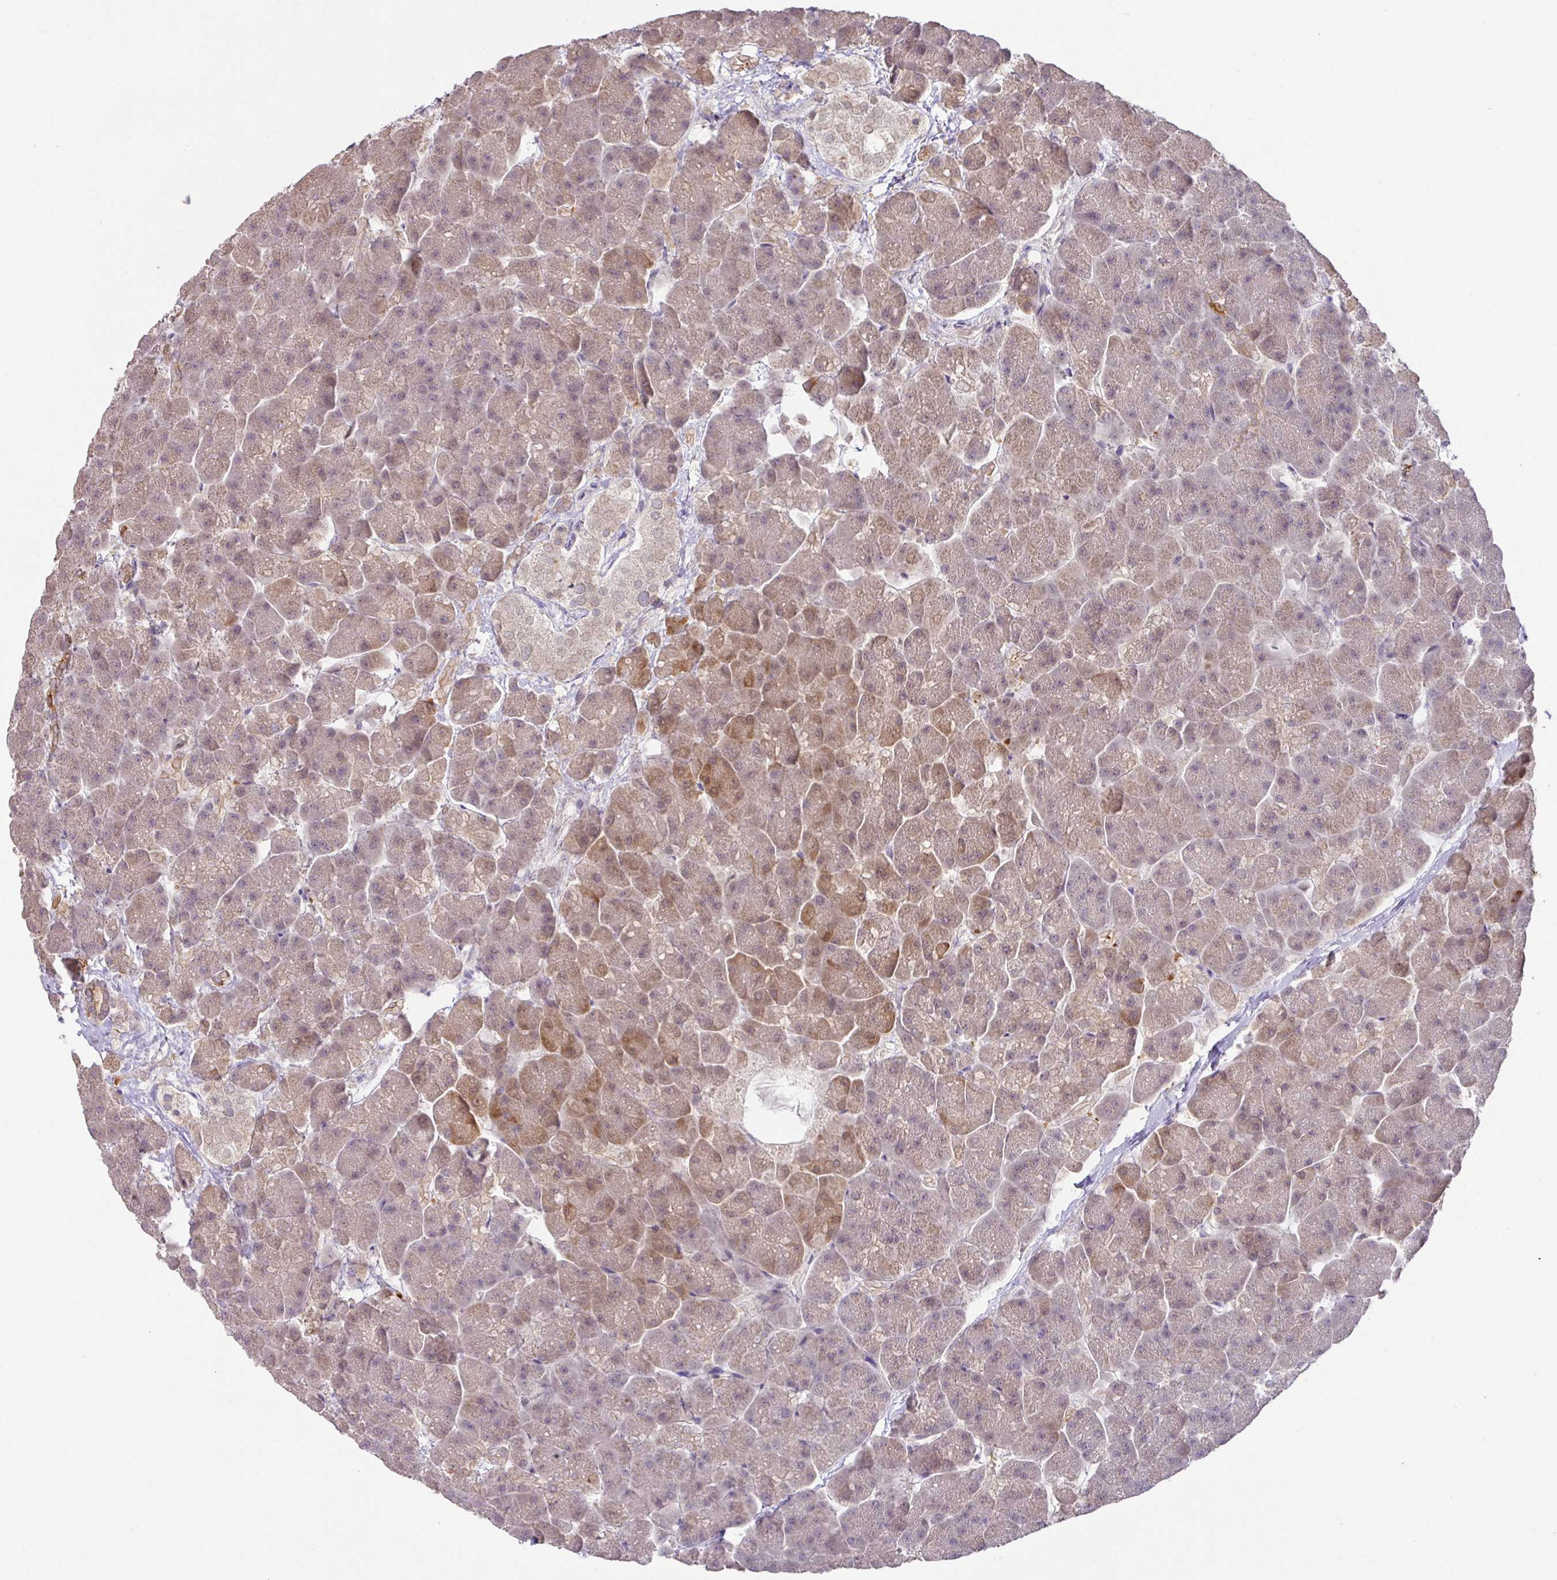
{"staining": {"intensity": "moderate", "quantity": "25%-75%", "location": "cytoplasmic/membranous"}, "tissue": "pancreas", "cell_type": "Exocrine glandular cells", "image_type": "normal", "snomed": [{"axis": "morphology", "description": "Normal tissue, NOS"}, {"axis": "topography", "description": "Pancreas"}, {"axis": "topography", "description": "Peripheral nerve tissue"}], "caption": "Moderate cytoplasmic/membranous expression is present in approximately 25%-75% of exocrine glandular cells in benign pancreas. (IHC, brightfield microscopy, high magnification).", "gene": "GCNT7", "patient": {"sex": "male", "age": 54}}